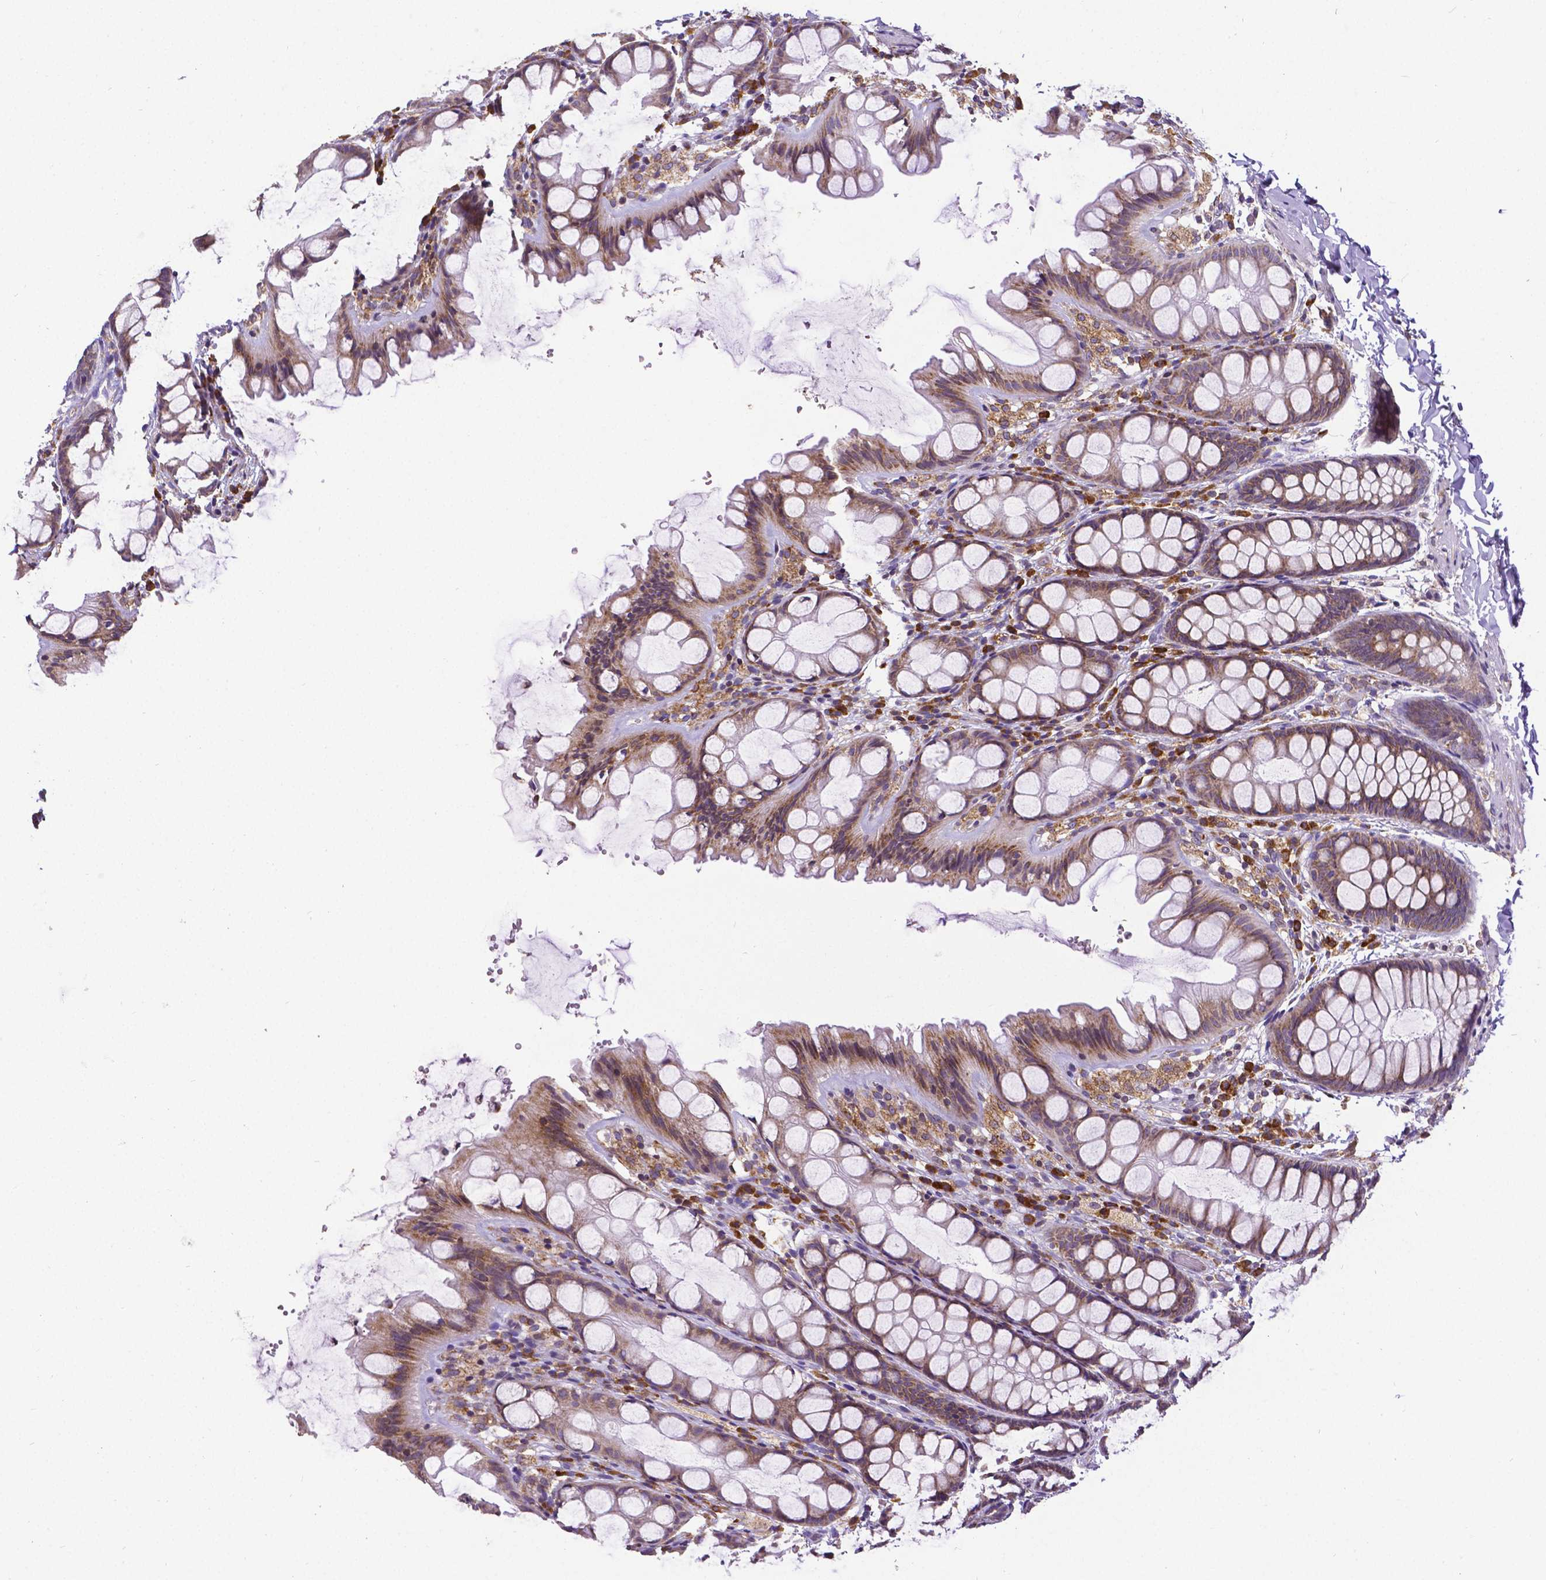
{"staining": {"intensity": "negative", "quantity": "none", "location": "none"}, "tissue": "colon", "cell_type": "Endothelial cells", "image_type": "normal", "snomed": [{"axis": "morphology", "description": "Normal tissue, NOS"}, {"axis": "topography", "description": "Colon"}], "caption": "The histopathology image exhibits no significant staining in endothelial cells of colon.", "gene": "MTDH", "patient": {"sex": "male", "age": 47}}